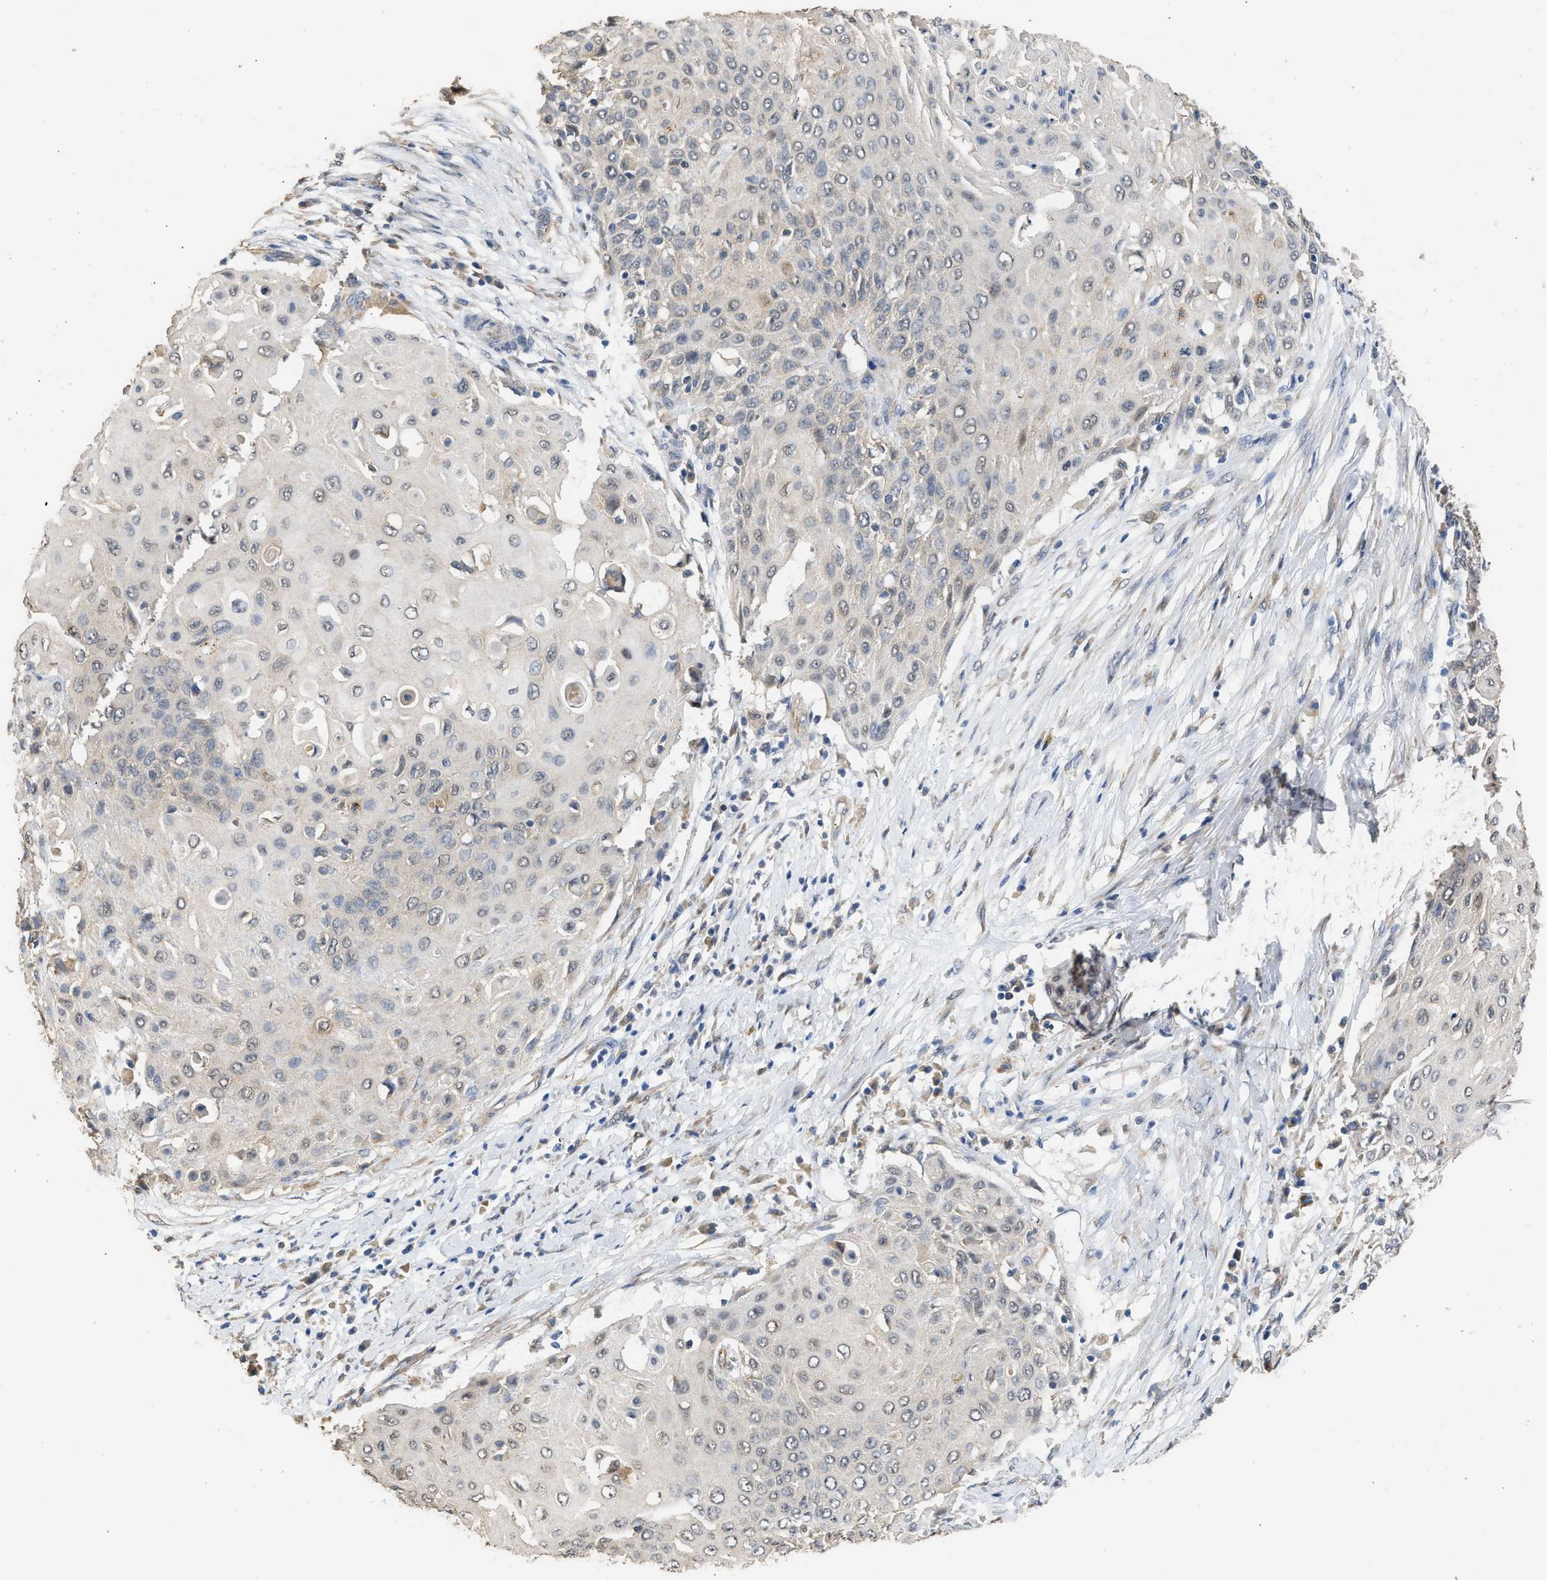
{"staining": {"intensity": "negative", "quantity": "none", "location": "none"}, "tissue": "cervical cancer", "cell_type": "Tumor cells", "image_type": "cancer", "snomed": [{"axis": "morphology", "description": "Squamous cell carcinoma, NOS"}, {"axis": "topography", "description": "Cervix"}], "caption": "Histopathology image shows no protein expression in tumor cells of cervical squamous cell carcinoma tissue.", "gene": "SPINT2", "patient": {"sex": "female", "age": 39}}